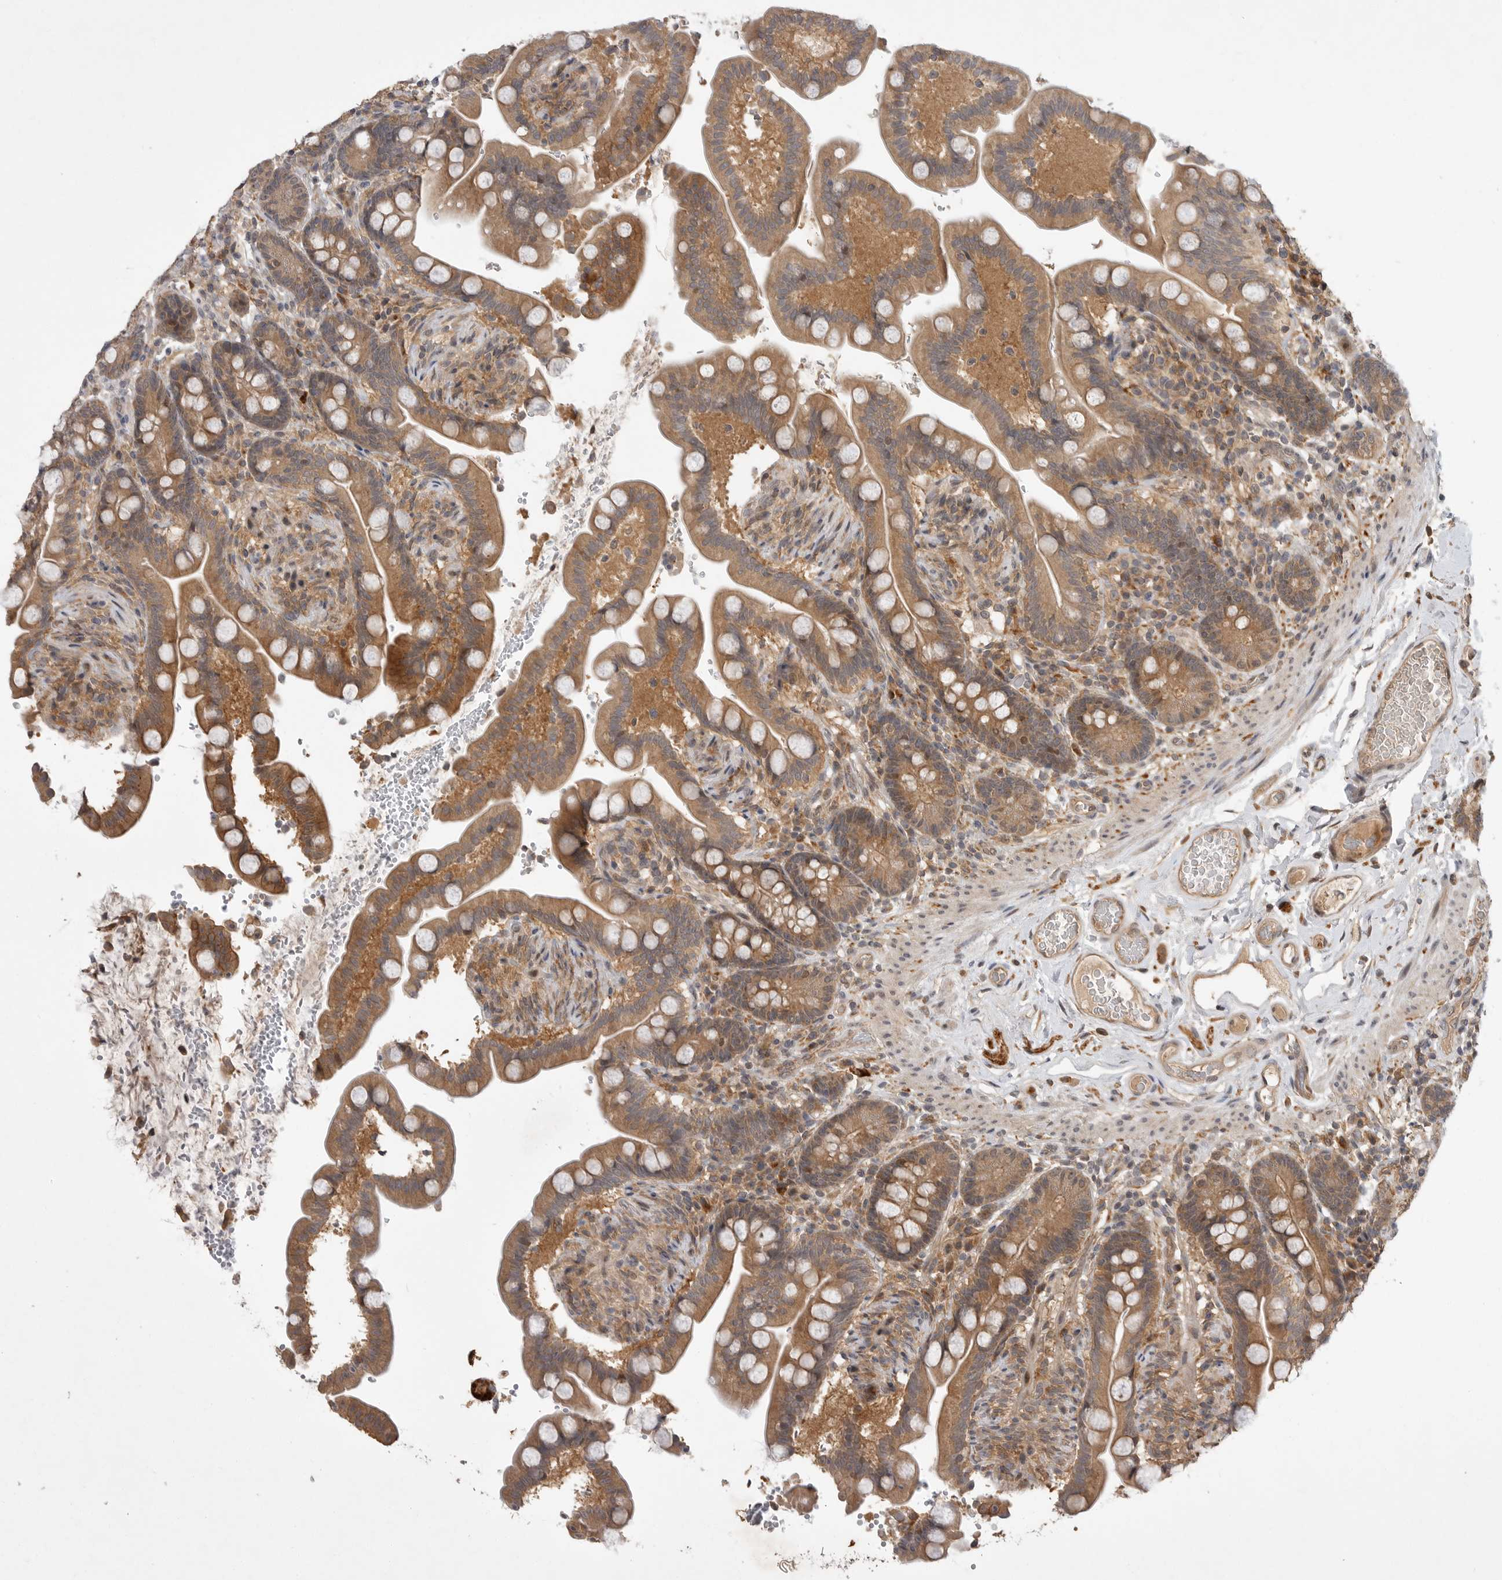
{"staining": {"intensity": "moderate", "quantity": ">75%", "location": "cytoplasmic/membranous"}, "tissue": "colon", "cell_type": "Endothelial cells", "image_type": "normal", "snomed": [{"axis": "morphology", "description": "Normal tissue, NOS"}, {"axis": "topography", "description": "Smooth muscle"}, {"axis": "topography", "description": "Colon"}], "caption": "Immunohistochemical staining of benign human colon reveals >75% levels of moderate cytoplasmic/membranous protein staining in about >75% of endothelial cells. The protein of interest is shown in brown color, while the nuclei are stained blue.", "gene": "OSBPL9", "patient": {"sex": "male", "age": 73}}